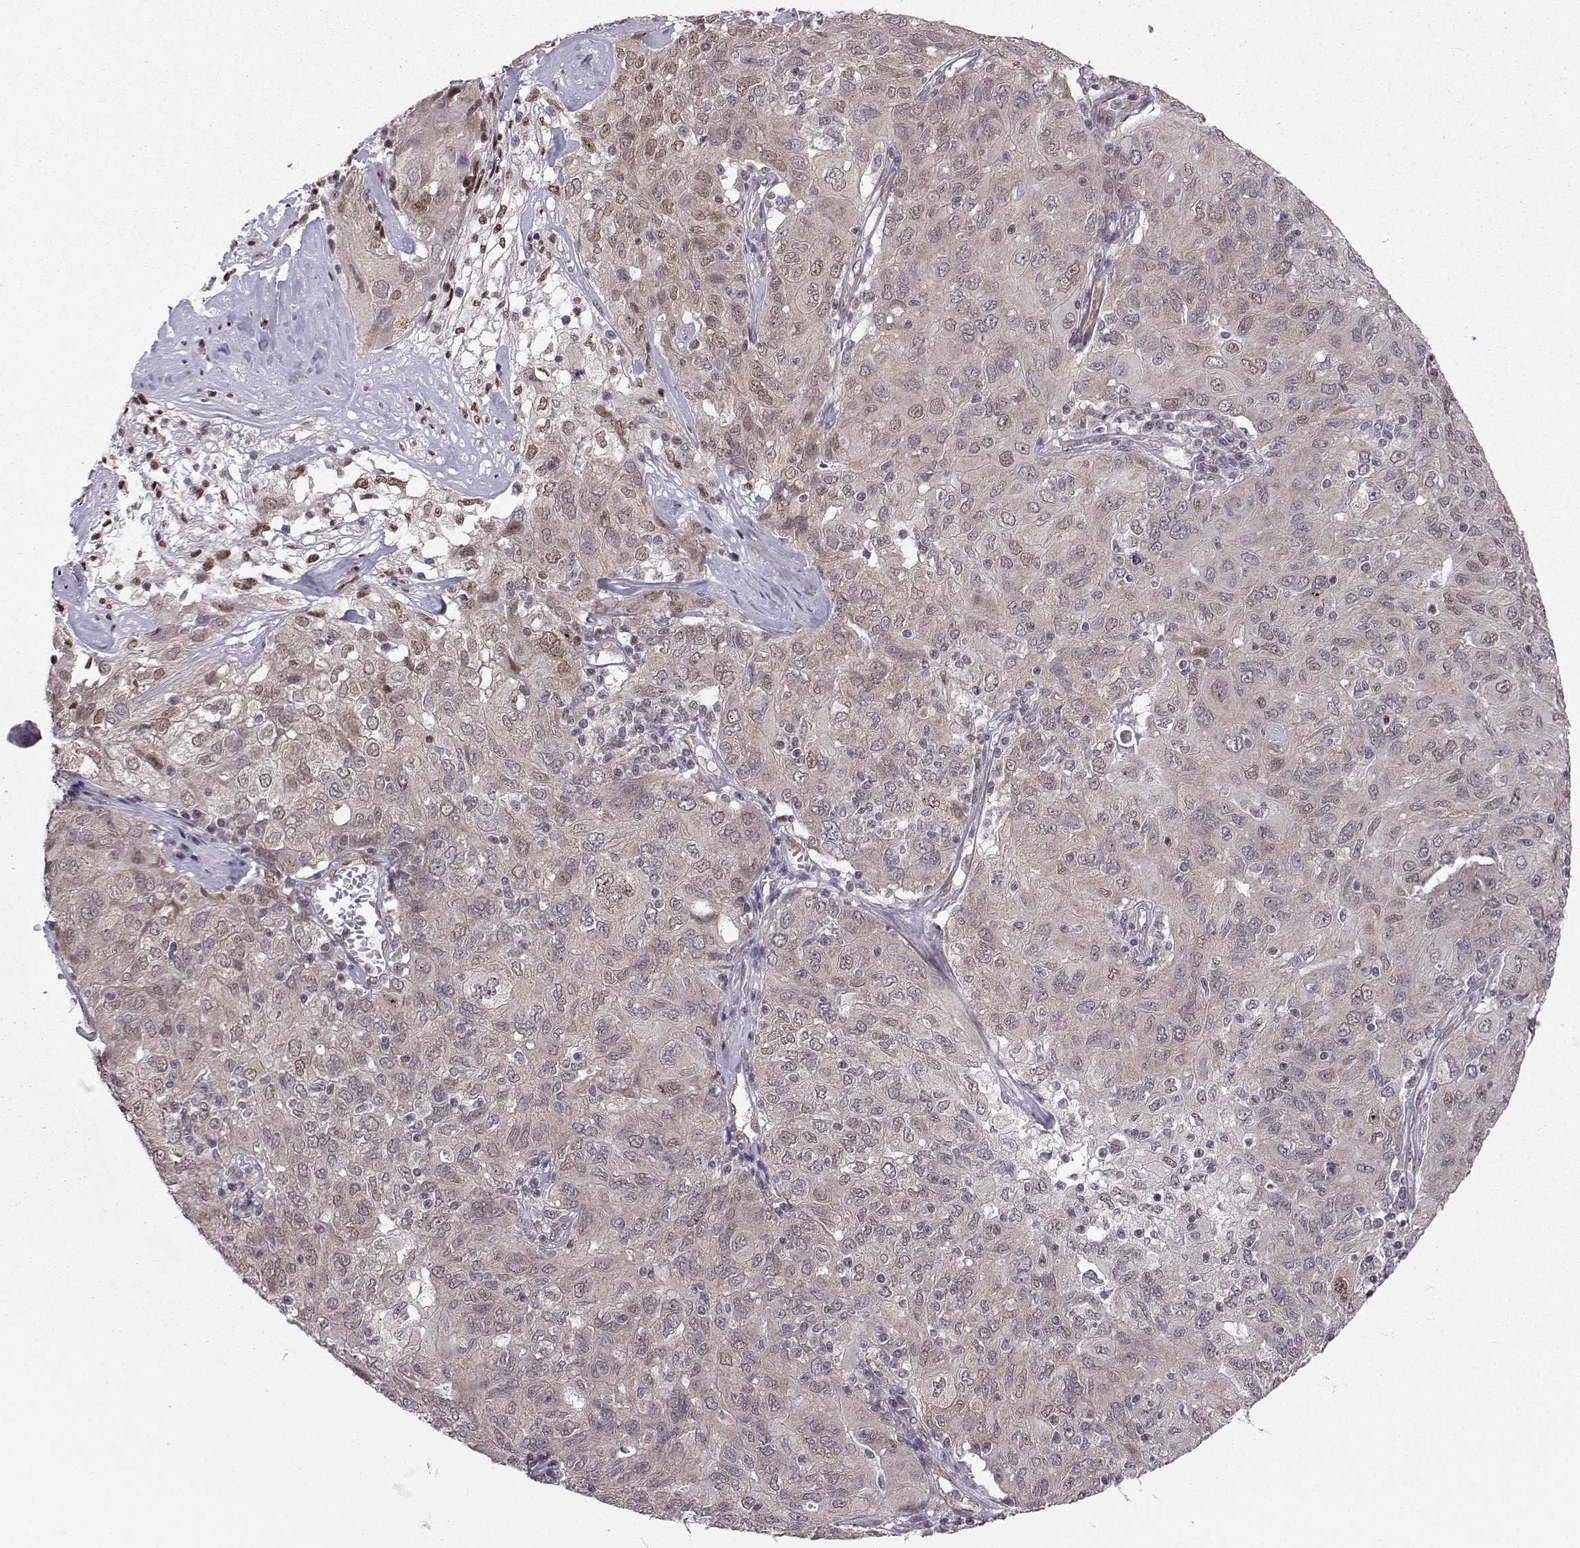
{"staining": {"intensity": "negative", "quantity": "none", "location": "none"}, "tissue": "ovarian cancer", "cell_type": "Tumor cells", "image_type": "cancer", "snomed": [{"axis": "morphology", "description": "Carcinoma, endometroid"}, {"axis": "topography", "description": "Ovary"}], "caption": "Tumor cells show no significant protein positivity in ovarian endometroid carcinoma.", "gene": "PKN2", "patient": {"sex": "female", "age": 50}}